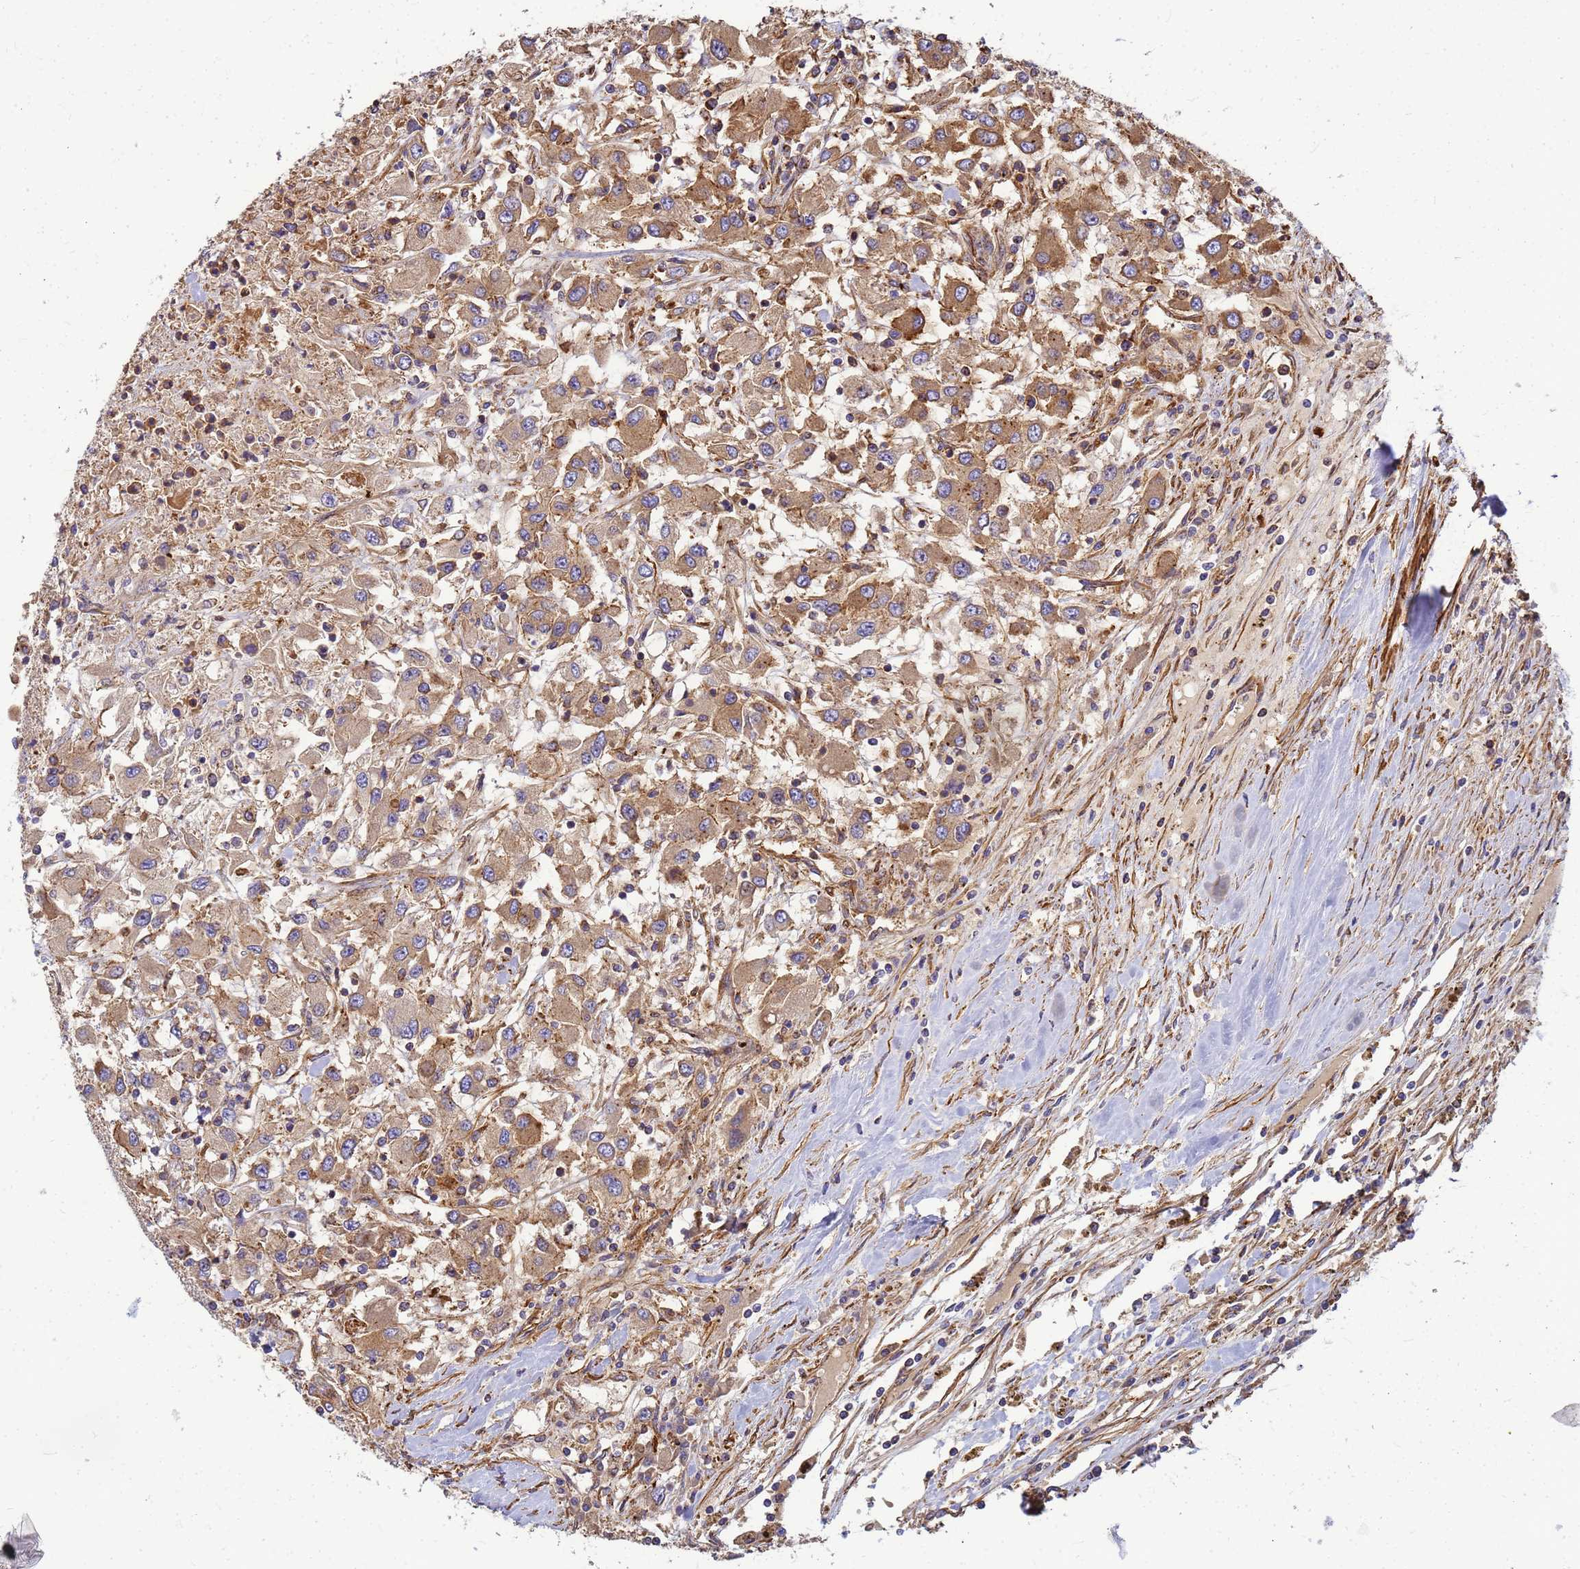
{"staining": {"intensity": "weak", "quantity": ">75%", "location": "cytoplasmic/membranous"}, "tissue": "renal cancer", "cell_type": "Tumor cells", "image_type": "cancer", "snomed": [{"axis": "morphology", "description": "Adenocarcinoma, NOS"}, {"axis": "topography", "description": "Kidney"}], "caption": "IHC staining of renal cancer (adenocarcinoma), which displays low levels of weak cytoplasmic/membranous positivity in about >75% of tumor cells indicating weak cytoplasmic/membranous protein positivity. The staining was performed using DAB (3,3'-diaminobenzidine) (brown) for protein detection and nuclei were counterstained in hematoxylin (blue).", "gene": "C2CD5", "patient": {"sex": "female", "age": 67}}